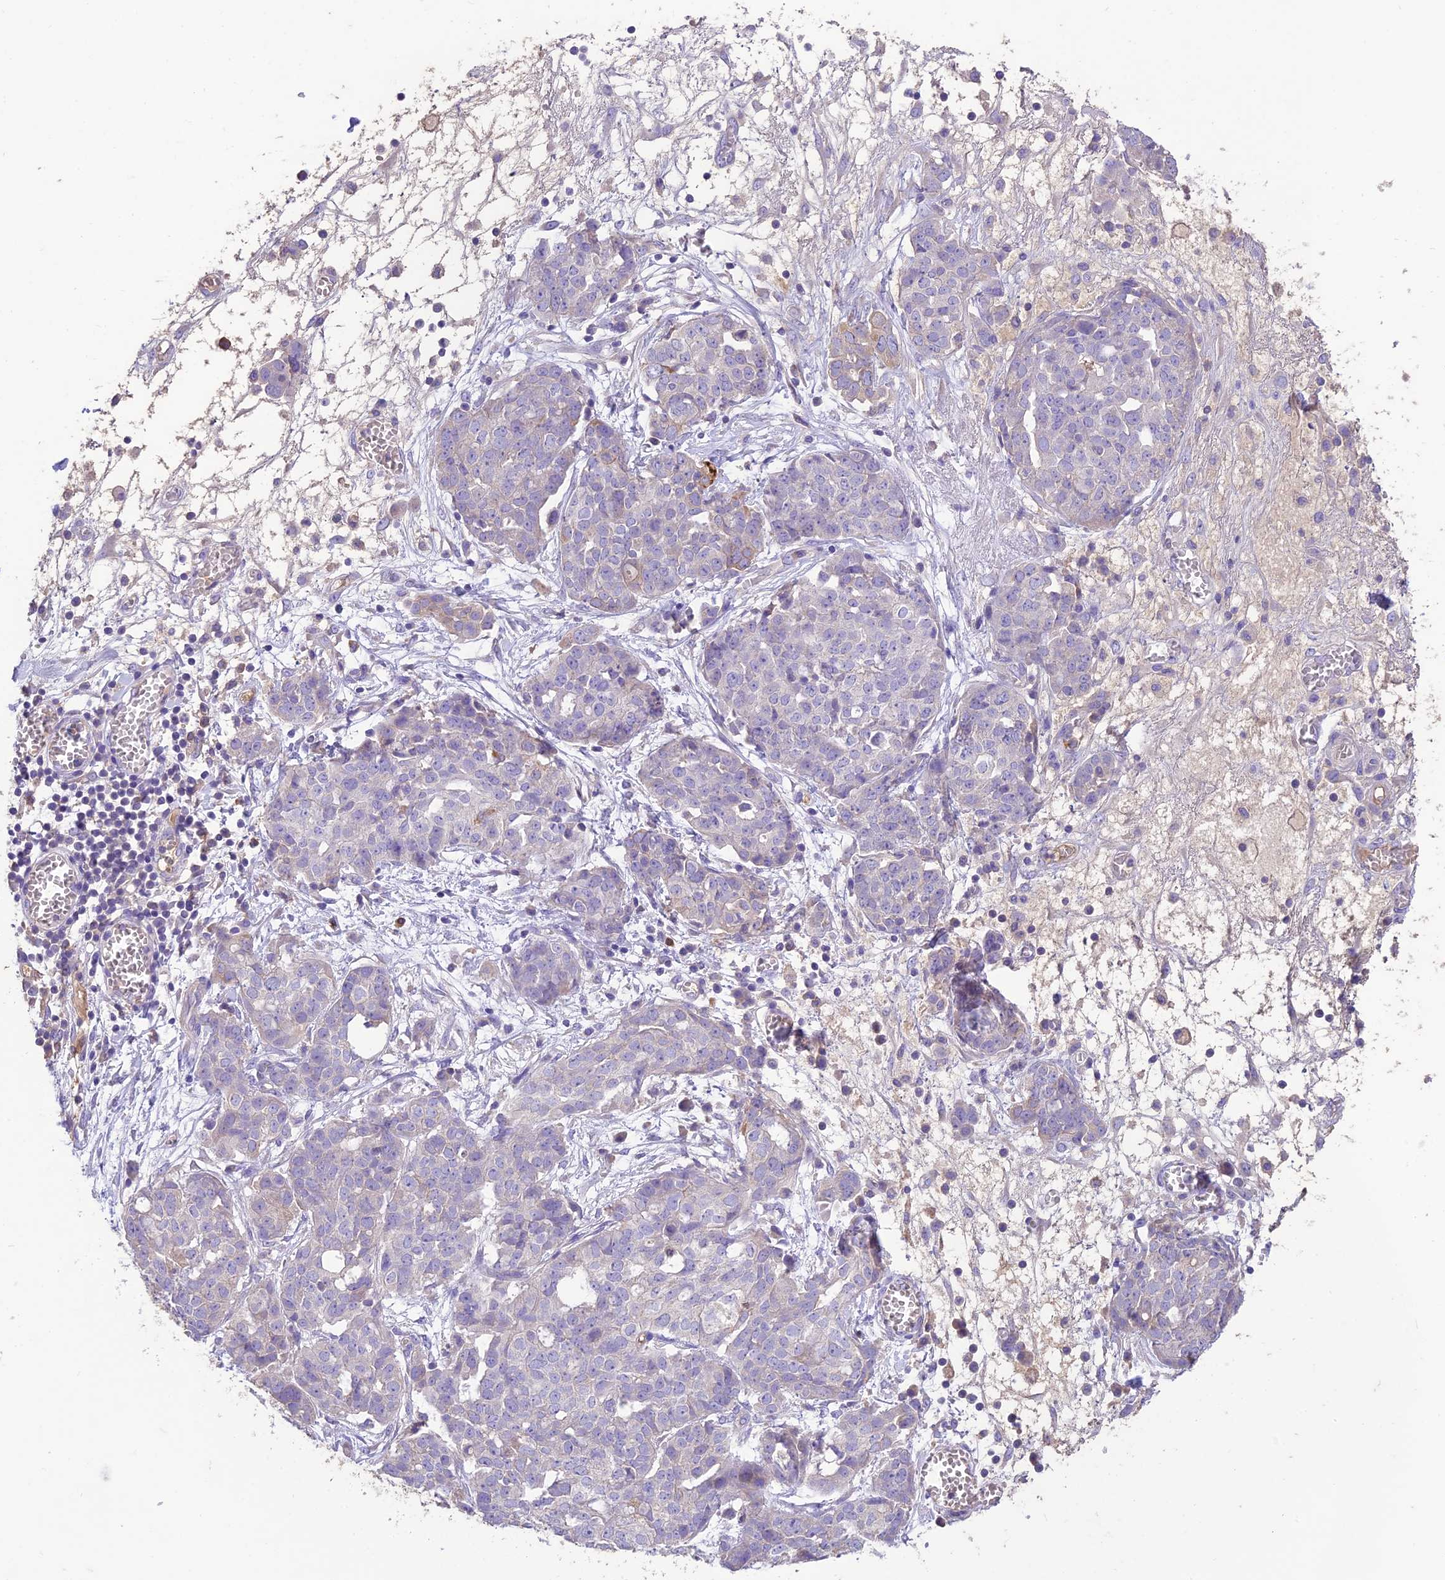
{"staining": {"intensity": "negative", "quantity": "none", "location": "none"}, "tissue": "ovarian cancer", "cell_type": "Tumor cells", "image_type": "cancer", "snomed": [{"axis": "morphology", "description": "Cystadenocarcinoma, serous, NOS"}, {"axis": "topography", "description": "Soft tissue"}, {"axis": "topography", "description": "Ovary"}], "caption": "Protein analysis of serous cystadenocarcinoma (ovarian) displays no significant expression in tumor cells.", "gene": "SFT2D2", "patient": {"sex": "female", "age": 57}}